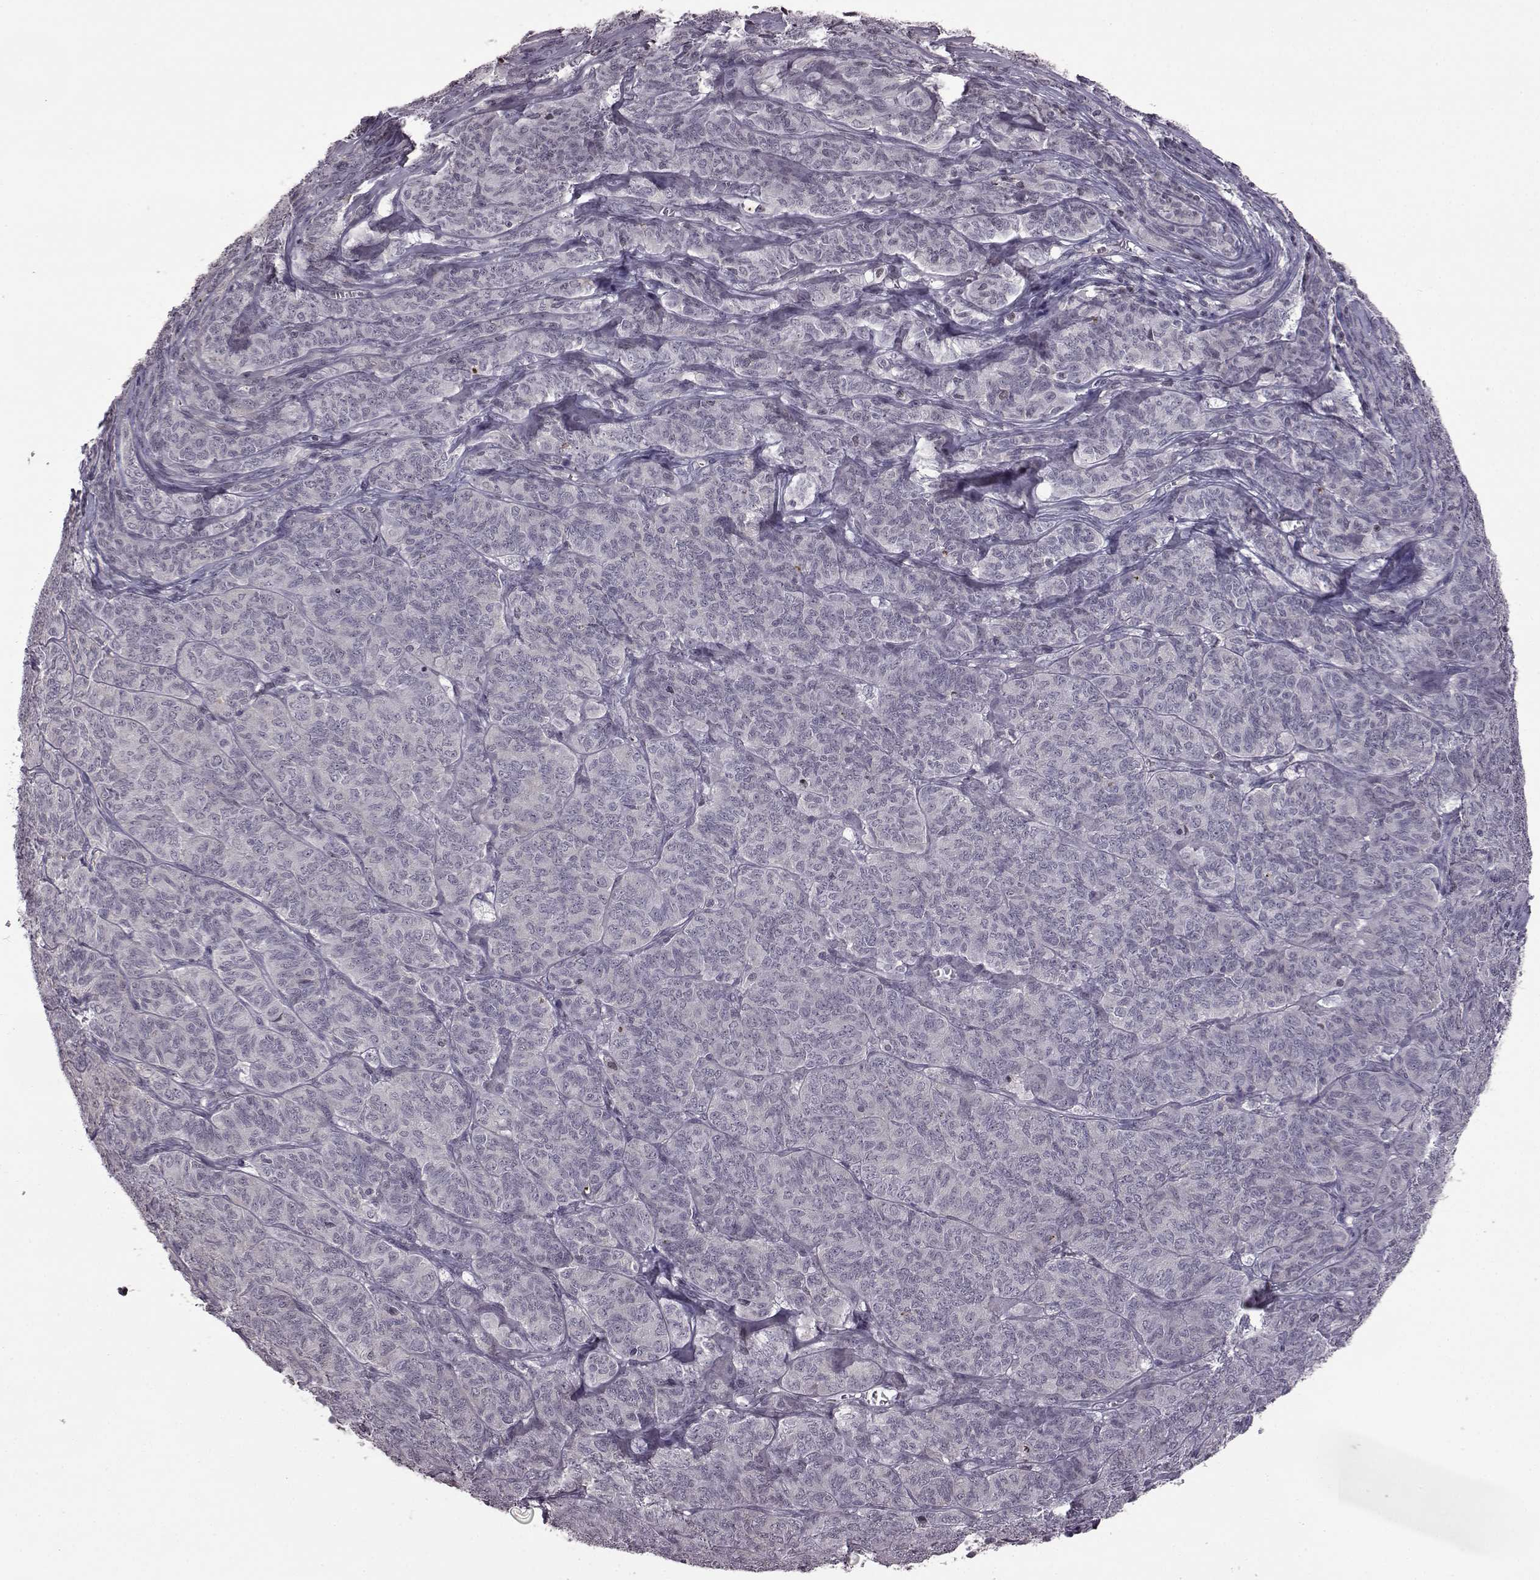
{"staining": {"intensity": "negative", "quantity": "none", "location": "none"}, "tissue": "ovarian cancer", "cell_type": "Tumor cells", "image_type": "cancer", "snomed": [{"axis": "morphology", "description": "Carcinoma, endometroid"}, {"axis": "topography", "description": "Ovary"}], "caption": "Tumor cells show no significant staining in ovarian endometroid carcinoma.", "gene": "GAL", "patient": {"sex": "female", "age": 80}}